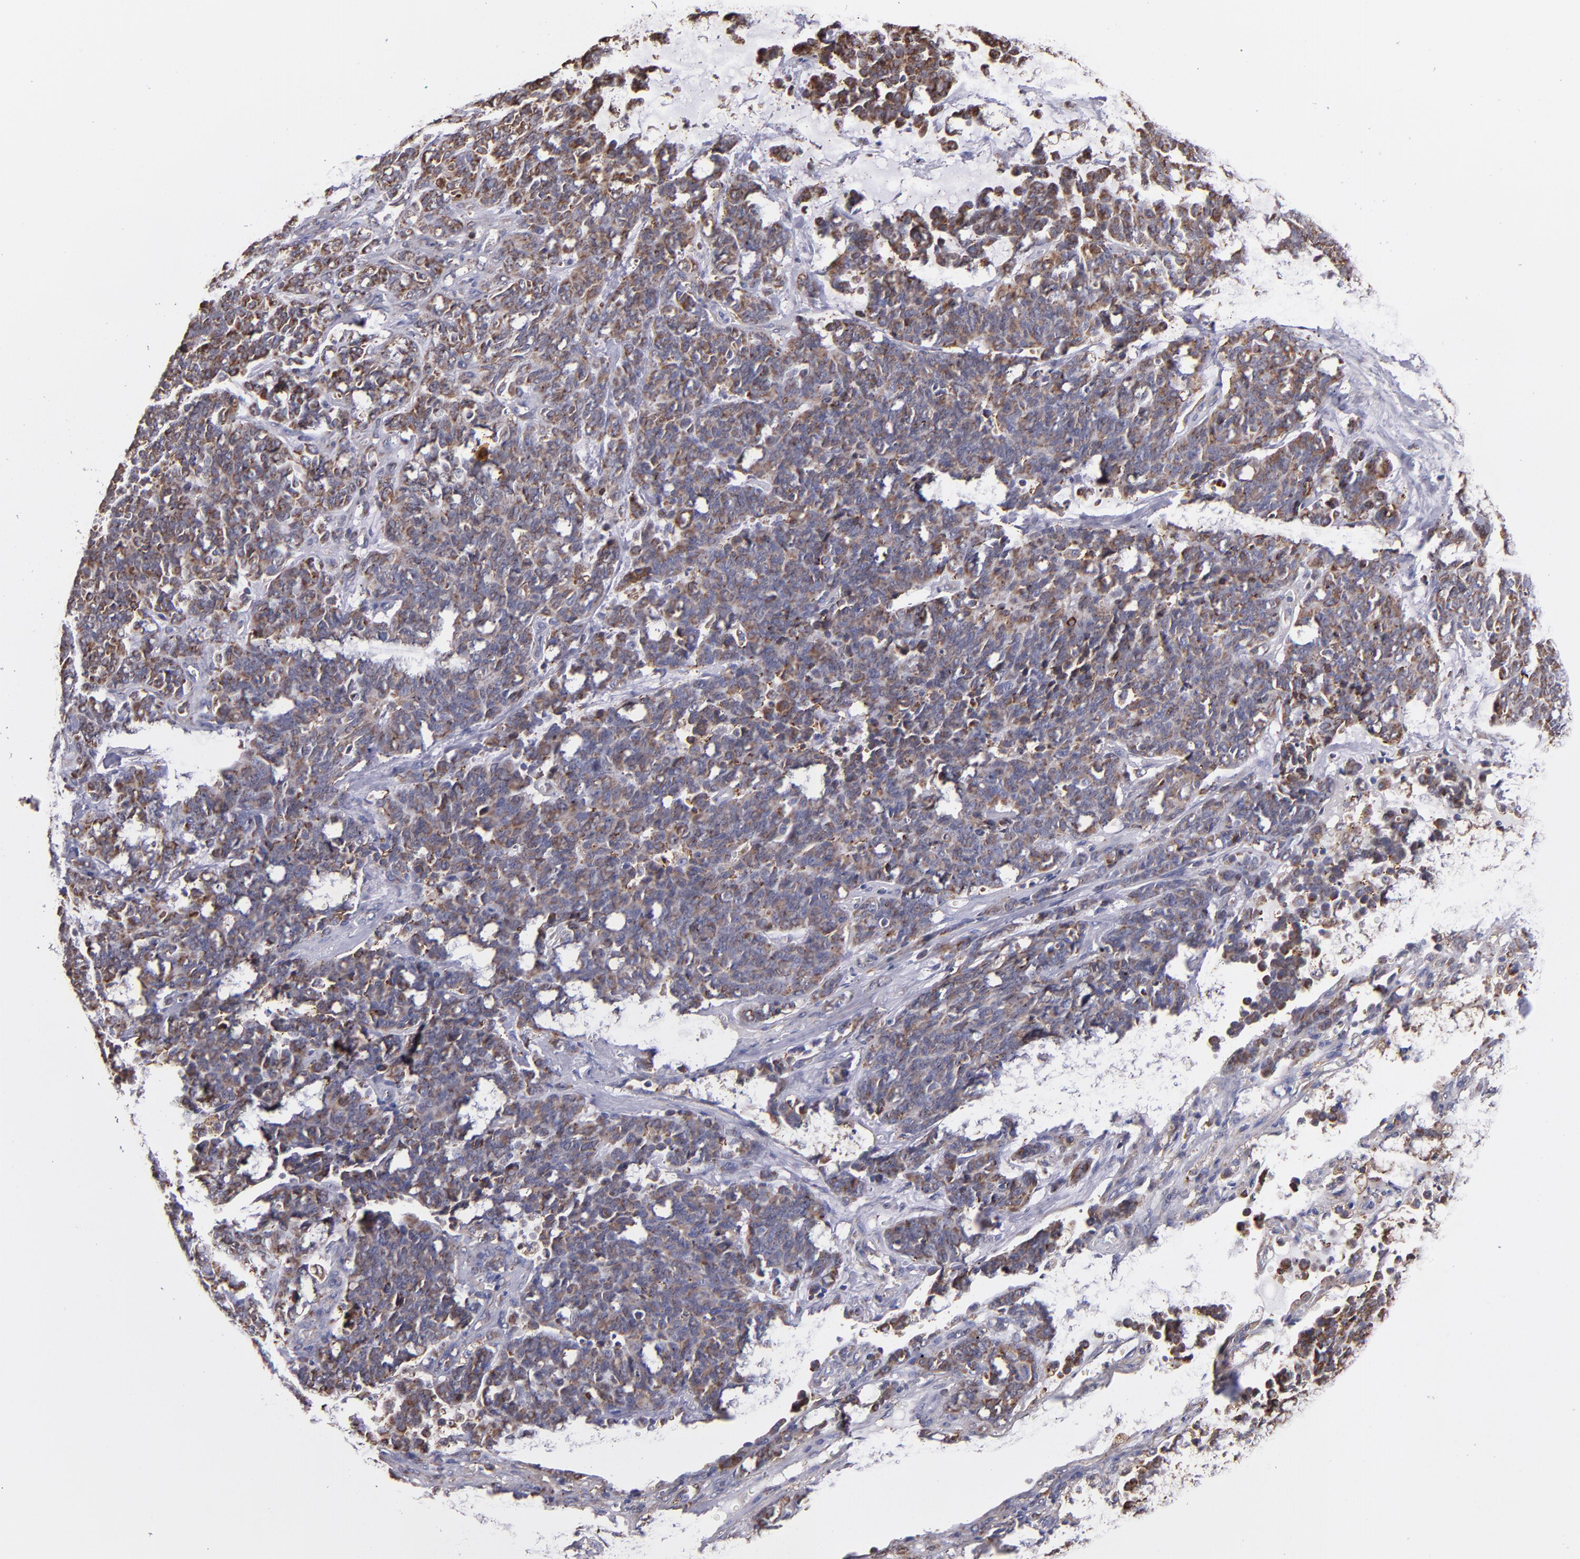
{"staining": {"intensity": "weak", "quantity": ">75%", "location": "cytoplasmic/membranous"}, "tissue": "lung cancer", "cell_type": "Tumor cells", "image_type": "cancer", "snomed": [{"axis": "morphology", "description": "Neoplasm, malignant, NOS"}, {"axis": "topography", "description": "Lung"}], "caption": "Lung cancer (neoplasm (malignant)) was stained to show a protein in brown. There is low levels of weak cytoplasmic/membranous staining in approximately >75% of tumor cells. The staining was performed using DAB, with brown indicating positive protein expression. Nuclei are stained blue with hematoxylin.", "gene": "IFIH1", "patient": {"sex": "female", "age": 58}}